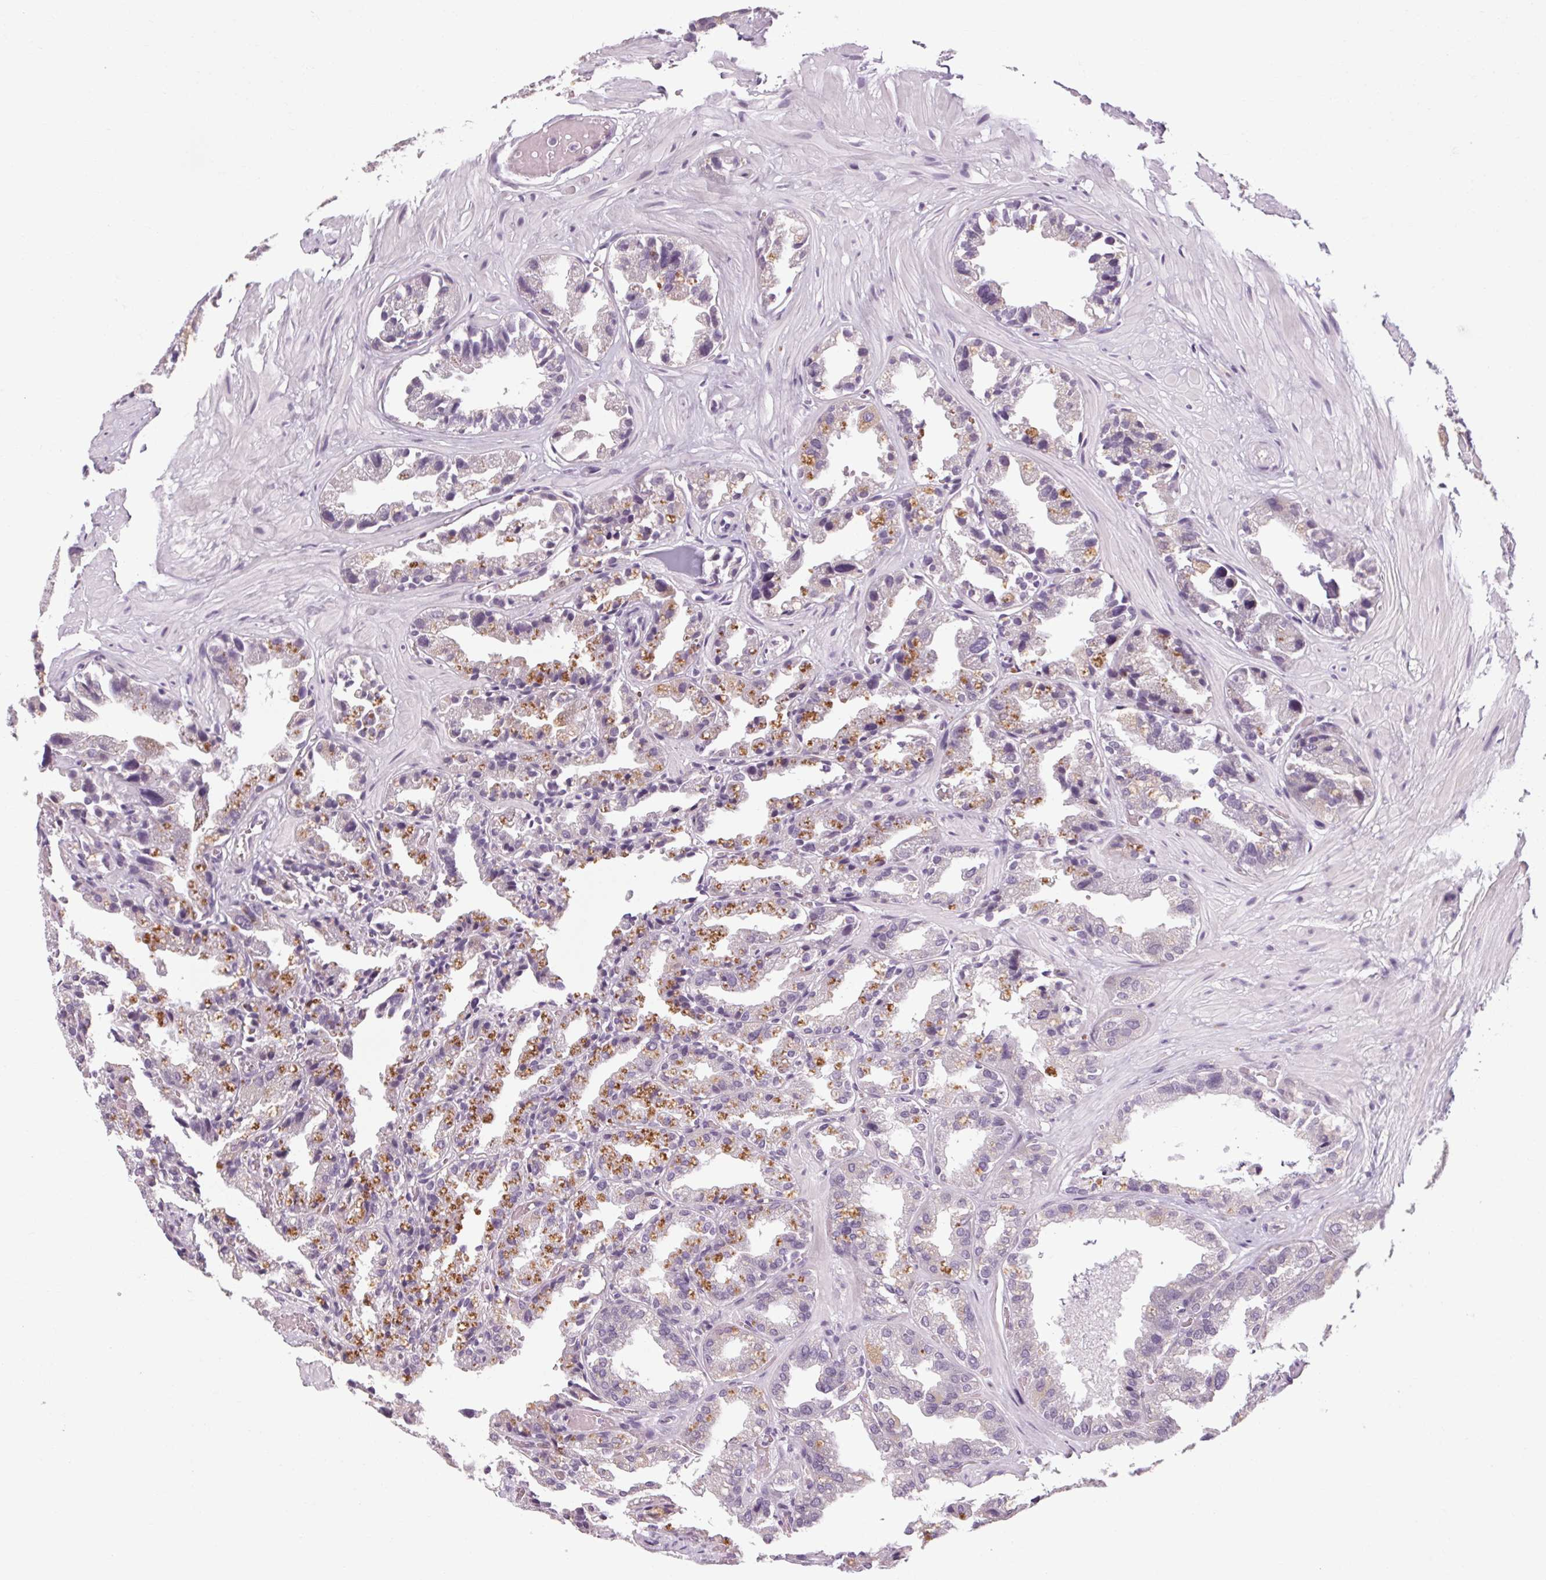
{"staining": {"intensity": "negative", "quantity": "none", "location": "none"}, "tissue": "seminal vesicle", "cell_type": "Glandular cells", "image_type": "normal", "snomed": [{"axis": "morphology", "description": "Normal tissue, NOS"}, {"axis": "topography", "description": "Seminal veicle"}], "caption": "Immunohistochemistry histopathology image of unremarkable seminal vesicle stained for a protein (brown), which displays no expression in glandular cells. The staining was performed using DAB (3,3'-diaminobenzidine) to visualize the protein expression in brown, while the nuclei were stained in blue with hematoxylin (Magnification: 20x).", "gene": "KLHL40", "patient": {"sex": "male", "age": 57}}